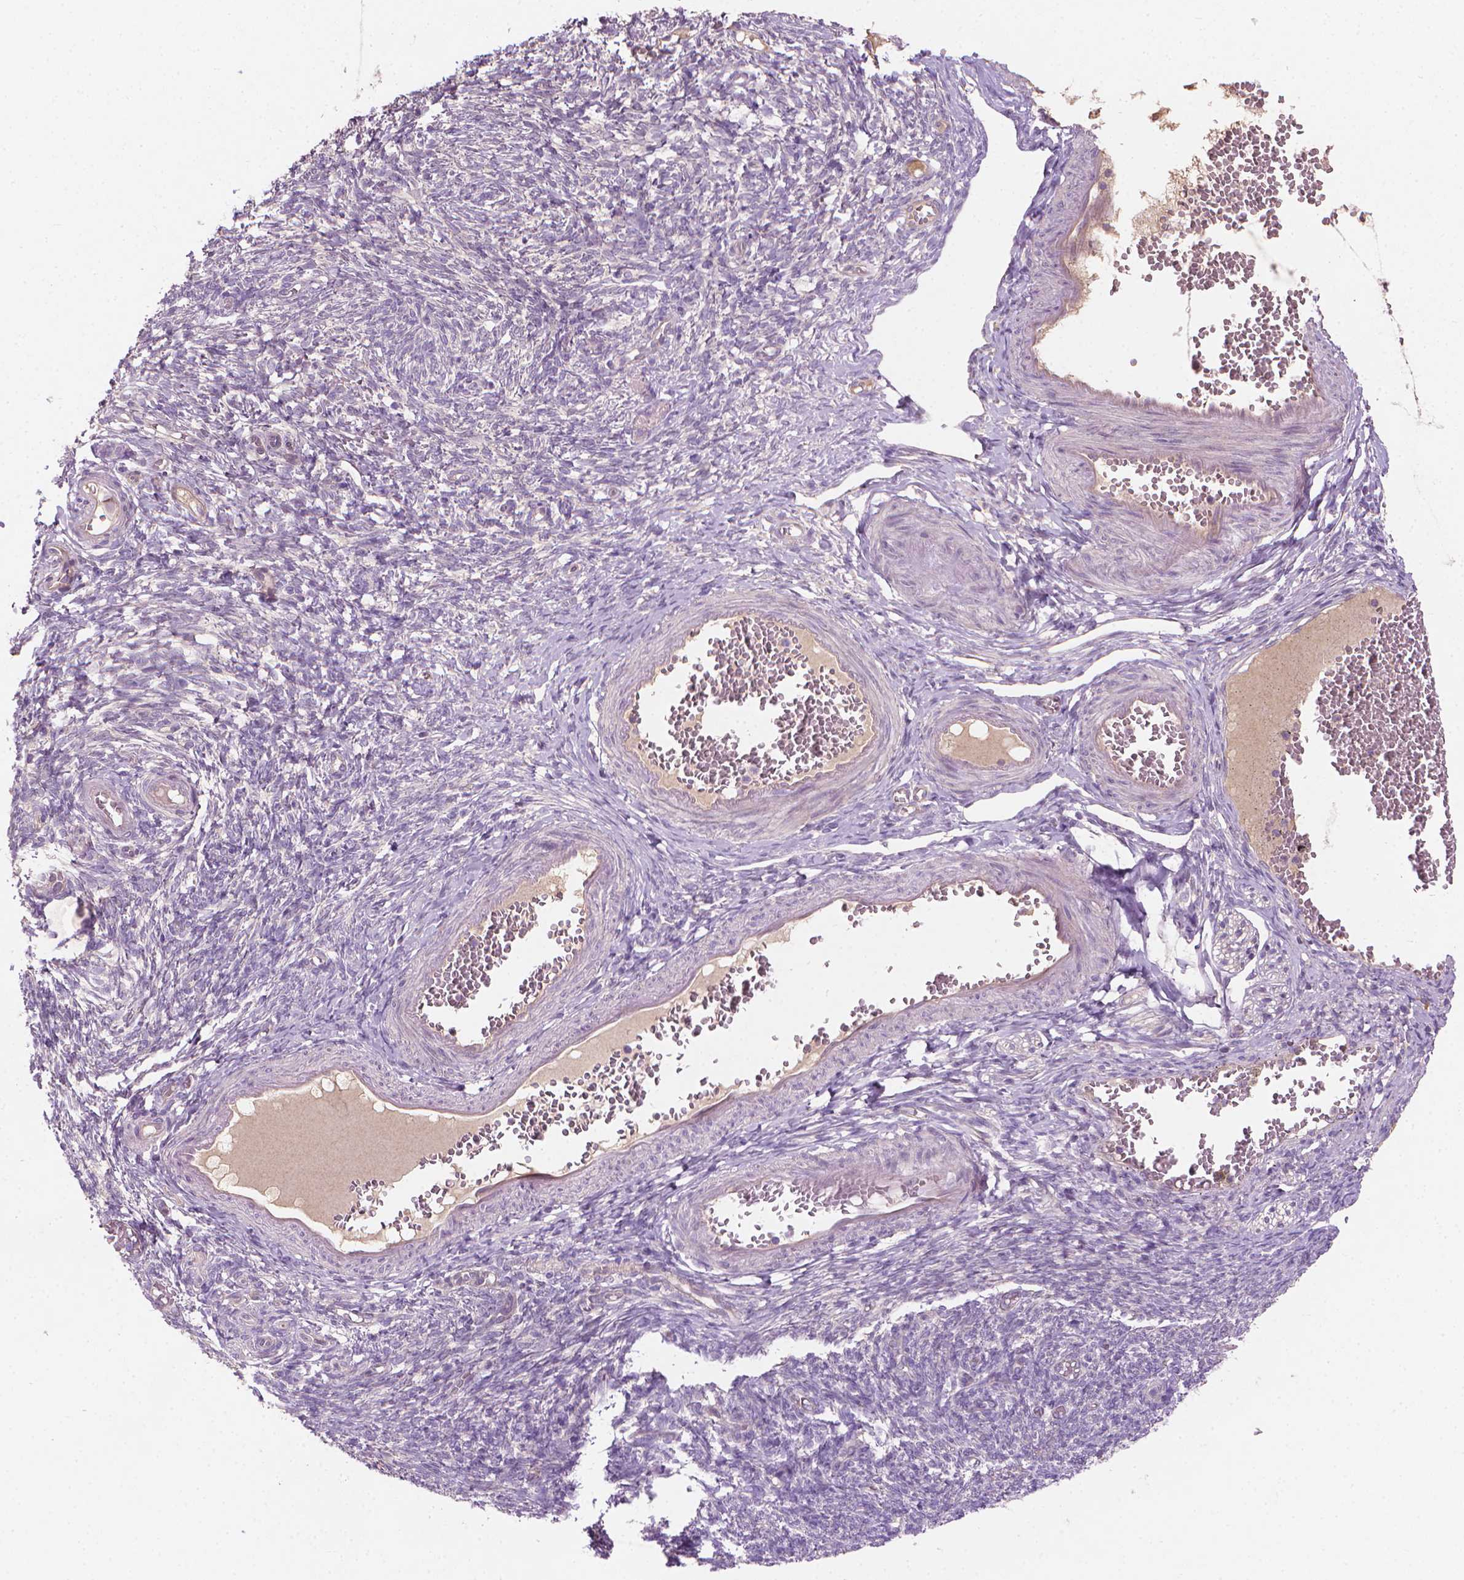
{"staining": {"intensity": "moderate", "quantity": ">75%", "location": "cytoplasmic/membranous"}, "tissue": "ovary", "cell_type": "Follicle cells", "image_type": "normal", "snomed": [{"axis": "morphology", "description": "Normal tissue, NOS"}, {"axis": "topography", "description": "Ovary"}], "caption": "Follicle cells exhibit medium levels of moderate cytoplasmic/membranous positivity in approximately >75% of cells in normal human ovary. The protein of interest is shown in brown color, while the nuclei are stained blue.", "gene": "RIIAD1", "patient": {"sex": "female", "age": 39}}